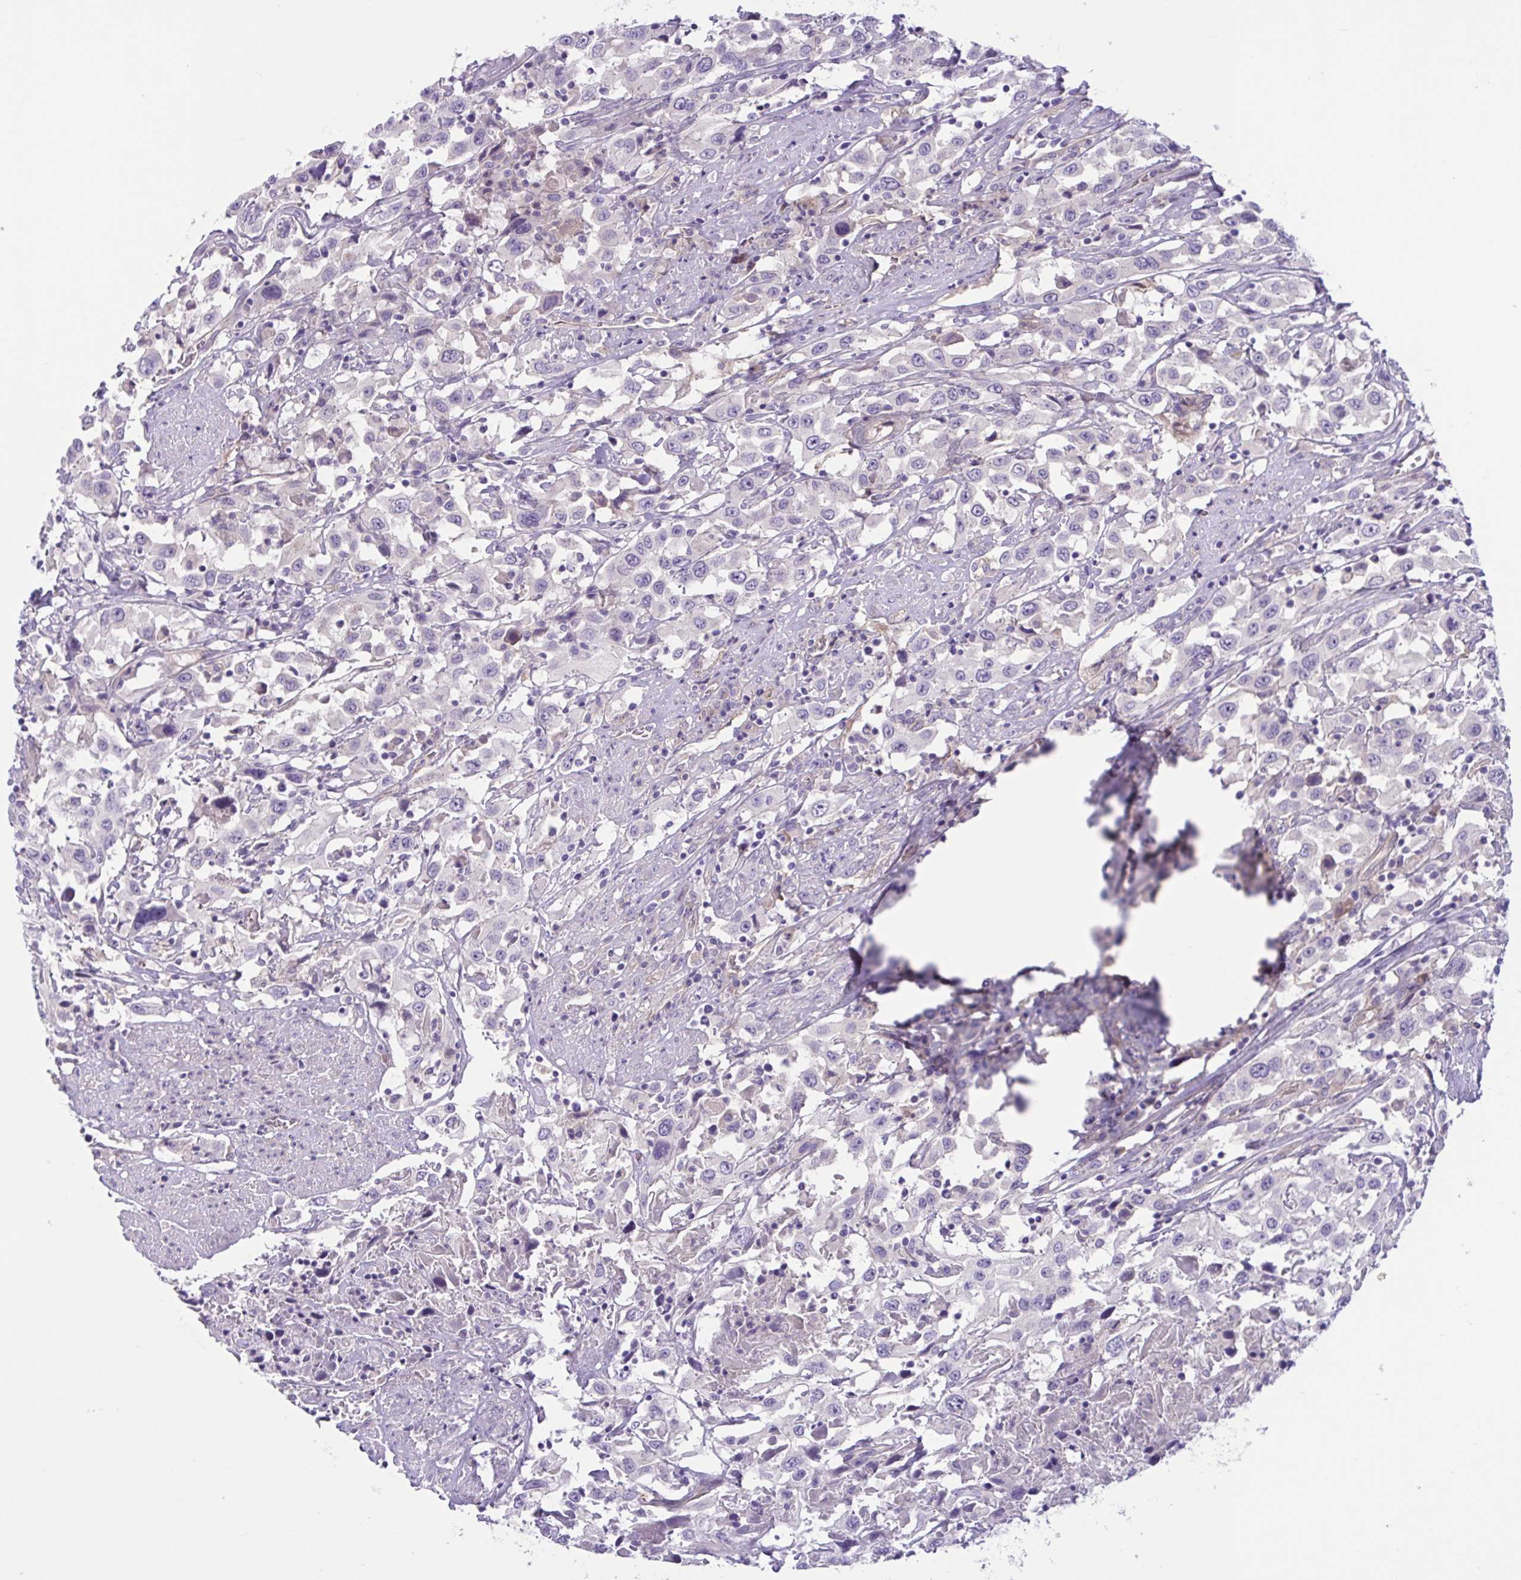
{"staining": {"intensity": "negative", "quantity": "none", "location": "none"}, "tissue": "urothelial cancer", "cell_type": "Tumor cells", "image_type": "cancer", "snomed": [{"axis": "morphology", "description": "Urothelial carcinoma, High grade"}, {"axis": "topography", "description": "Urinary bladder"}], "caption": "Photomicrograph shows no protein expression in tumor cells of urothelial cancer tissue.", "gene": "TTC7B", "patient": {"sex": "male", "age": 61}}